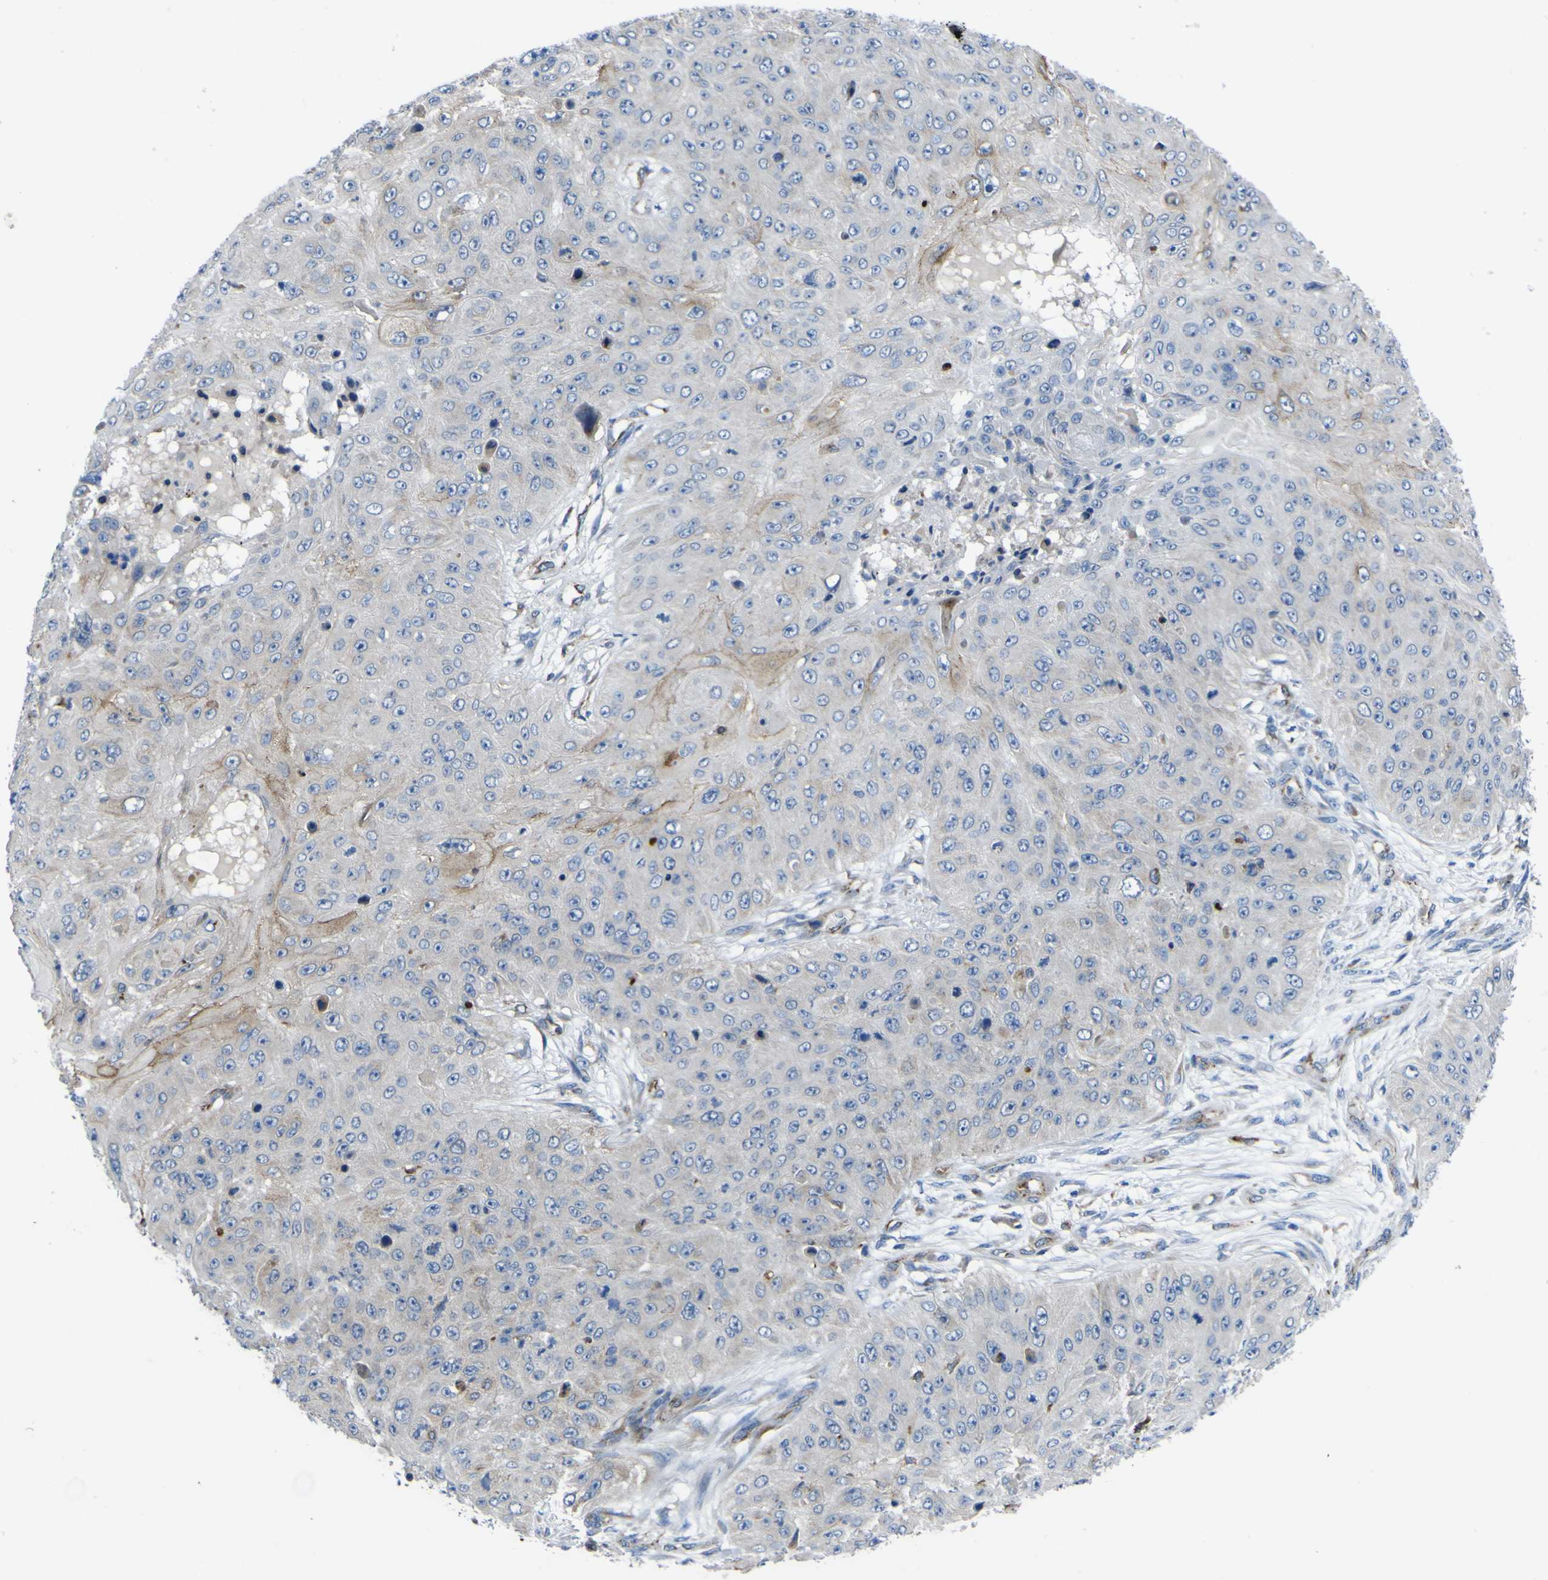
{"staining": {"intensity": "weak", "quantity": "<25%", "location": "cytoplasmic/membranous"}, "tissue": "skin cancer", "cell_type": "Tumor cells", "image_type": "cancer", "snomed": [{"axis": "morphology", "description": "Squamous cell carcinoma, NOS"}, {"axis": "topography", "description": "Skin"}], "caption": "Tumor cells are negative for protein expression in human skin cancer (squamous cell carcinoma). (Immunohistochemistry, brightfield microscopy, high magnification).", "gene": "CST3", "patient": {"sex": "female", "age": 80}}